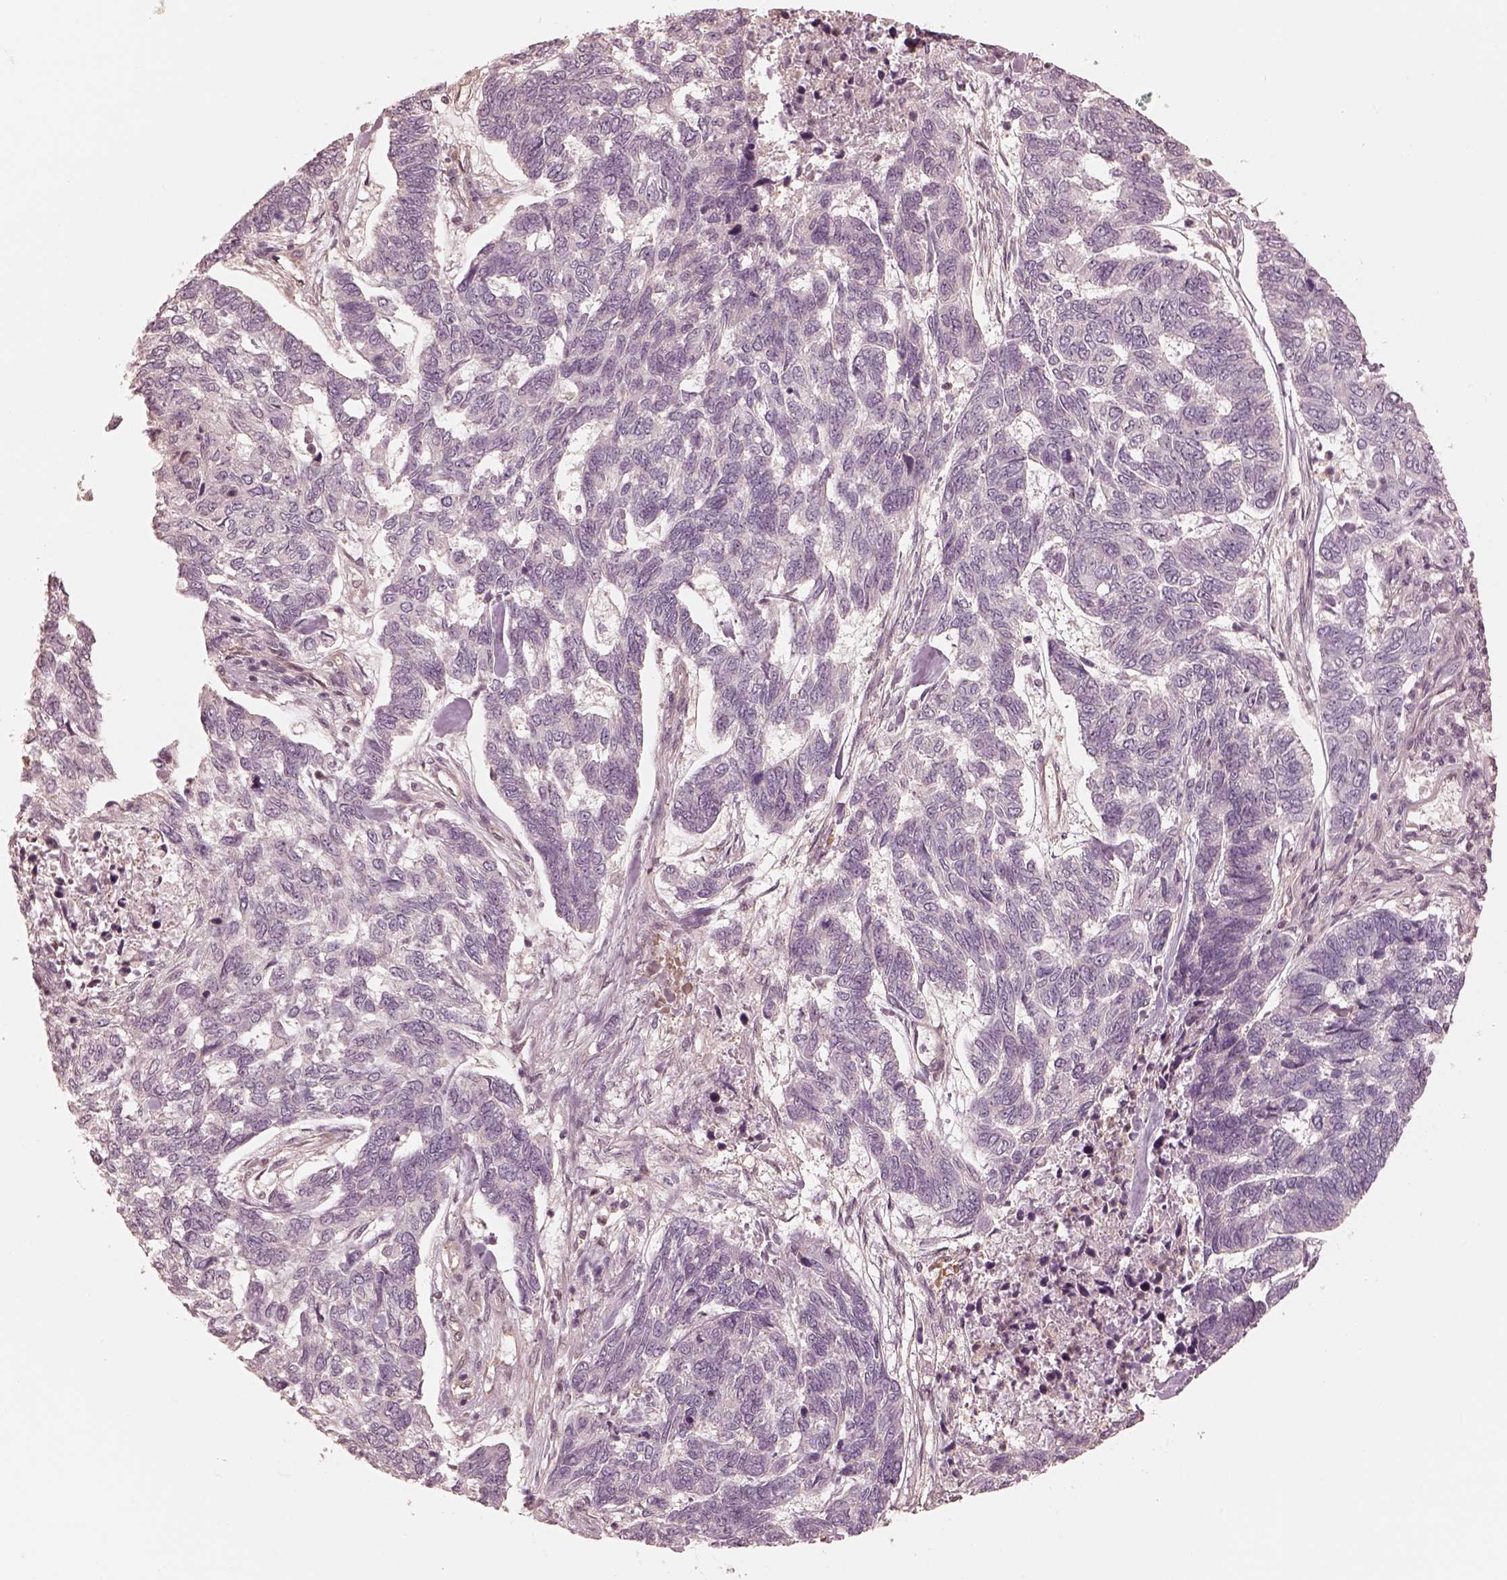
{"staining": {"intensity": "negative", "quantity": "none", "location": "none"}, "tissue": "skin cancer", "cell_type": "Tumor cells", "image_type": "cancer", "snomed": [{"axis": "morphology", "description": "Basal cell carcinoma"}, {"axis": "topography", "description": "Skin"}], "caption": "Skin cancer was stained to show a protein in brown. There is no significant staining in tumor cells.", "gene": "KIF5C", "patient": {"sex": "female", "age": 65}}